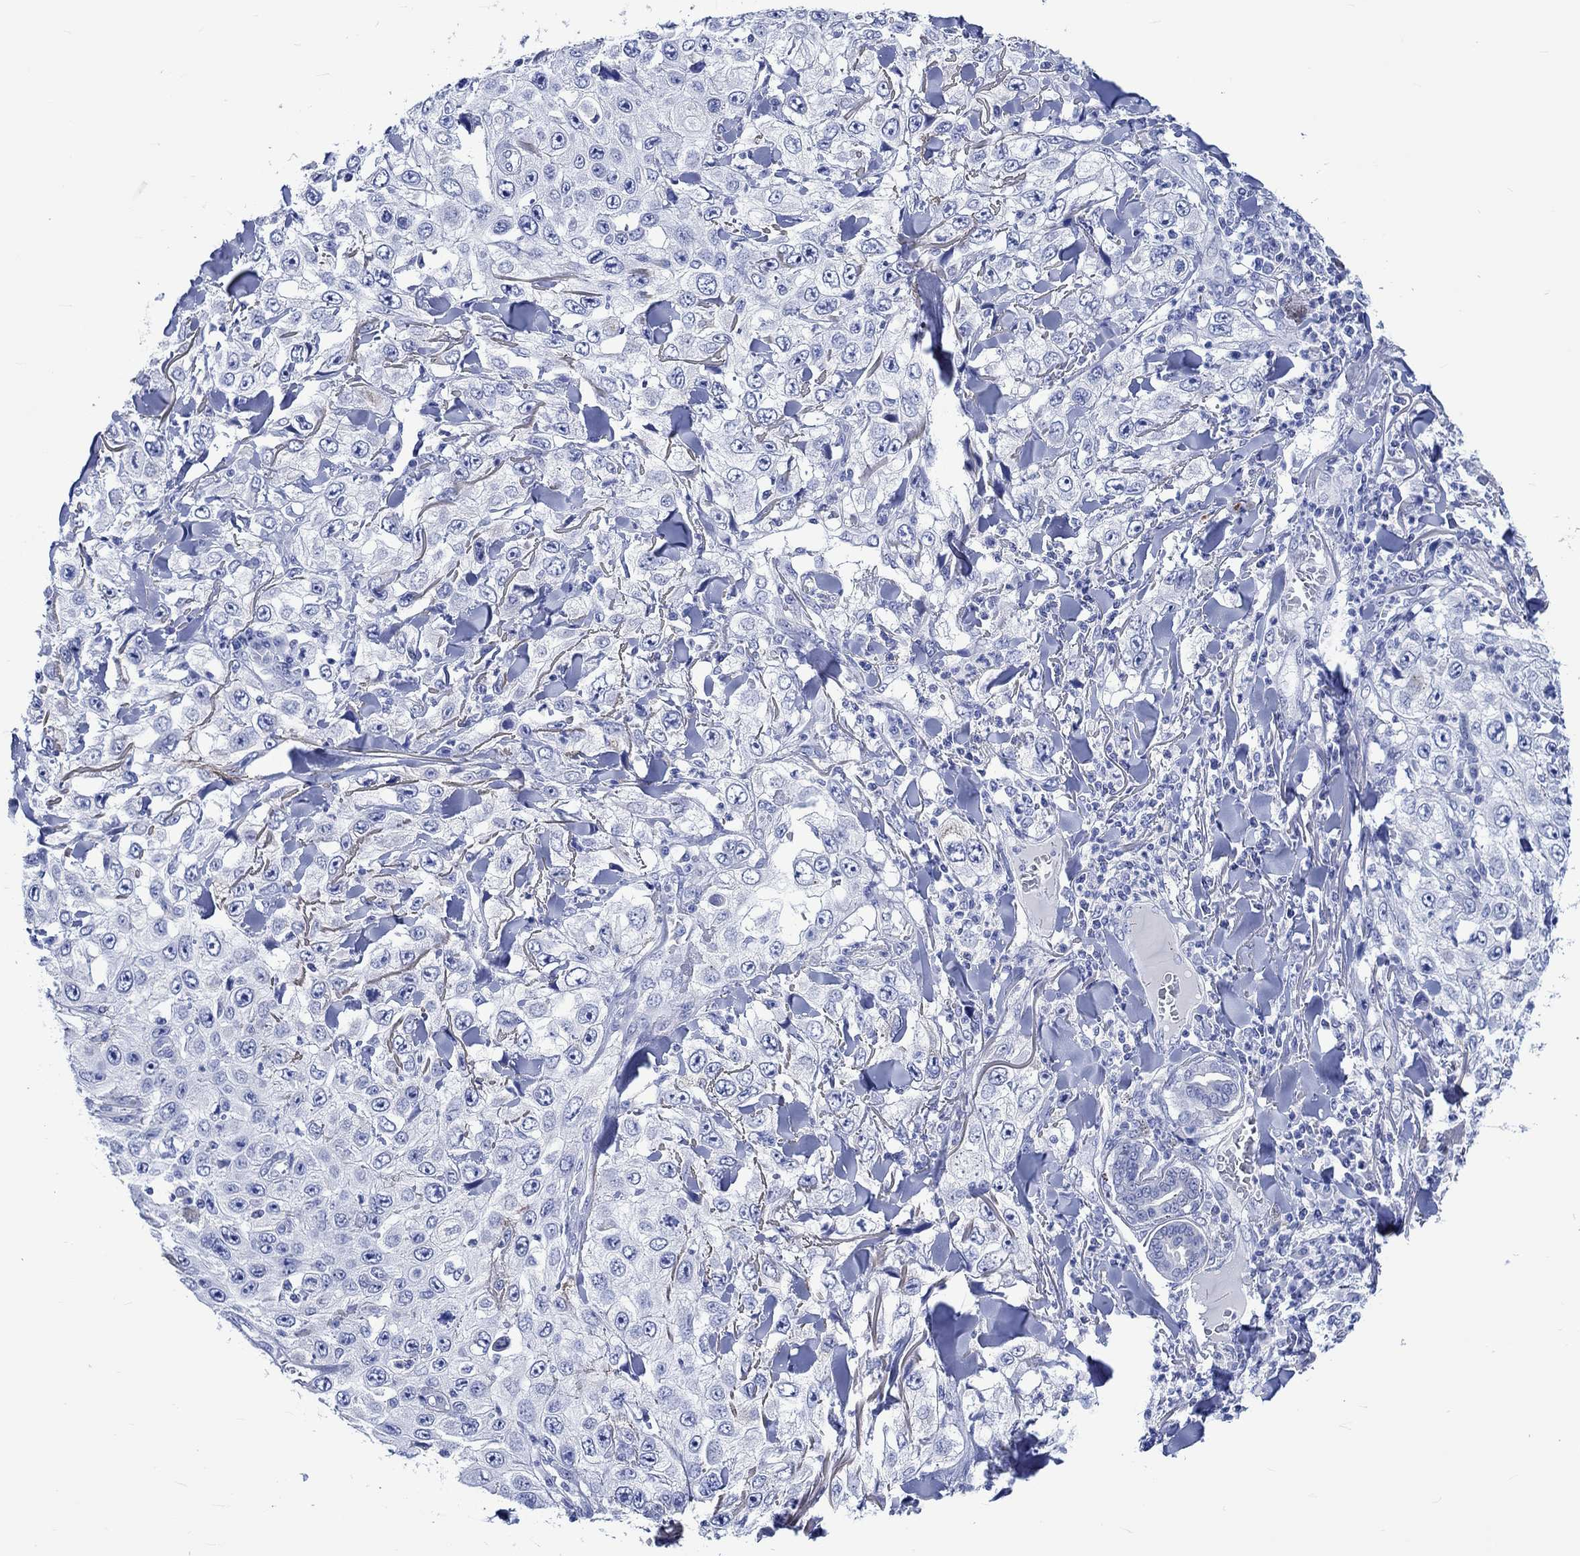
{"staining": {"intensity": "negative", "quantity": "none", "location": "none"}, "tissue": "skin cancer", "cell_type": "Tumor cells", "image_type": "cancer", "snomed": [{"axis": "morphology", "description": "Squamous cell carcinoma, NOS"}, {"axis": "topography", "description": "Skin"}], "caption": "Immunohistochemistry photomicrograph of neoplastic tissue: skin squamous cell carcinoma stained with DAB (3,3'-diaminobenzidine) reveals no significant protein expression in tumor cells. The staining is performed using DAB brown chromogen with nuclei counter-stained in using hematoxylin.", "gene": "KLHL33", "patient": {"sex": "male", "age": 82}}